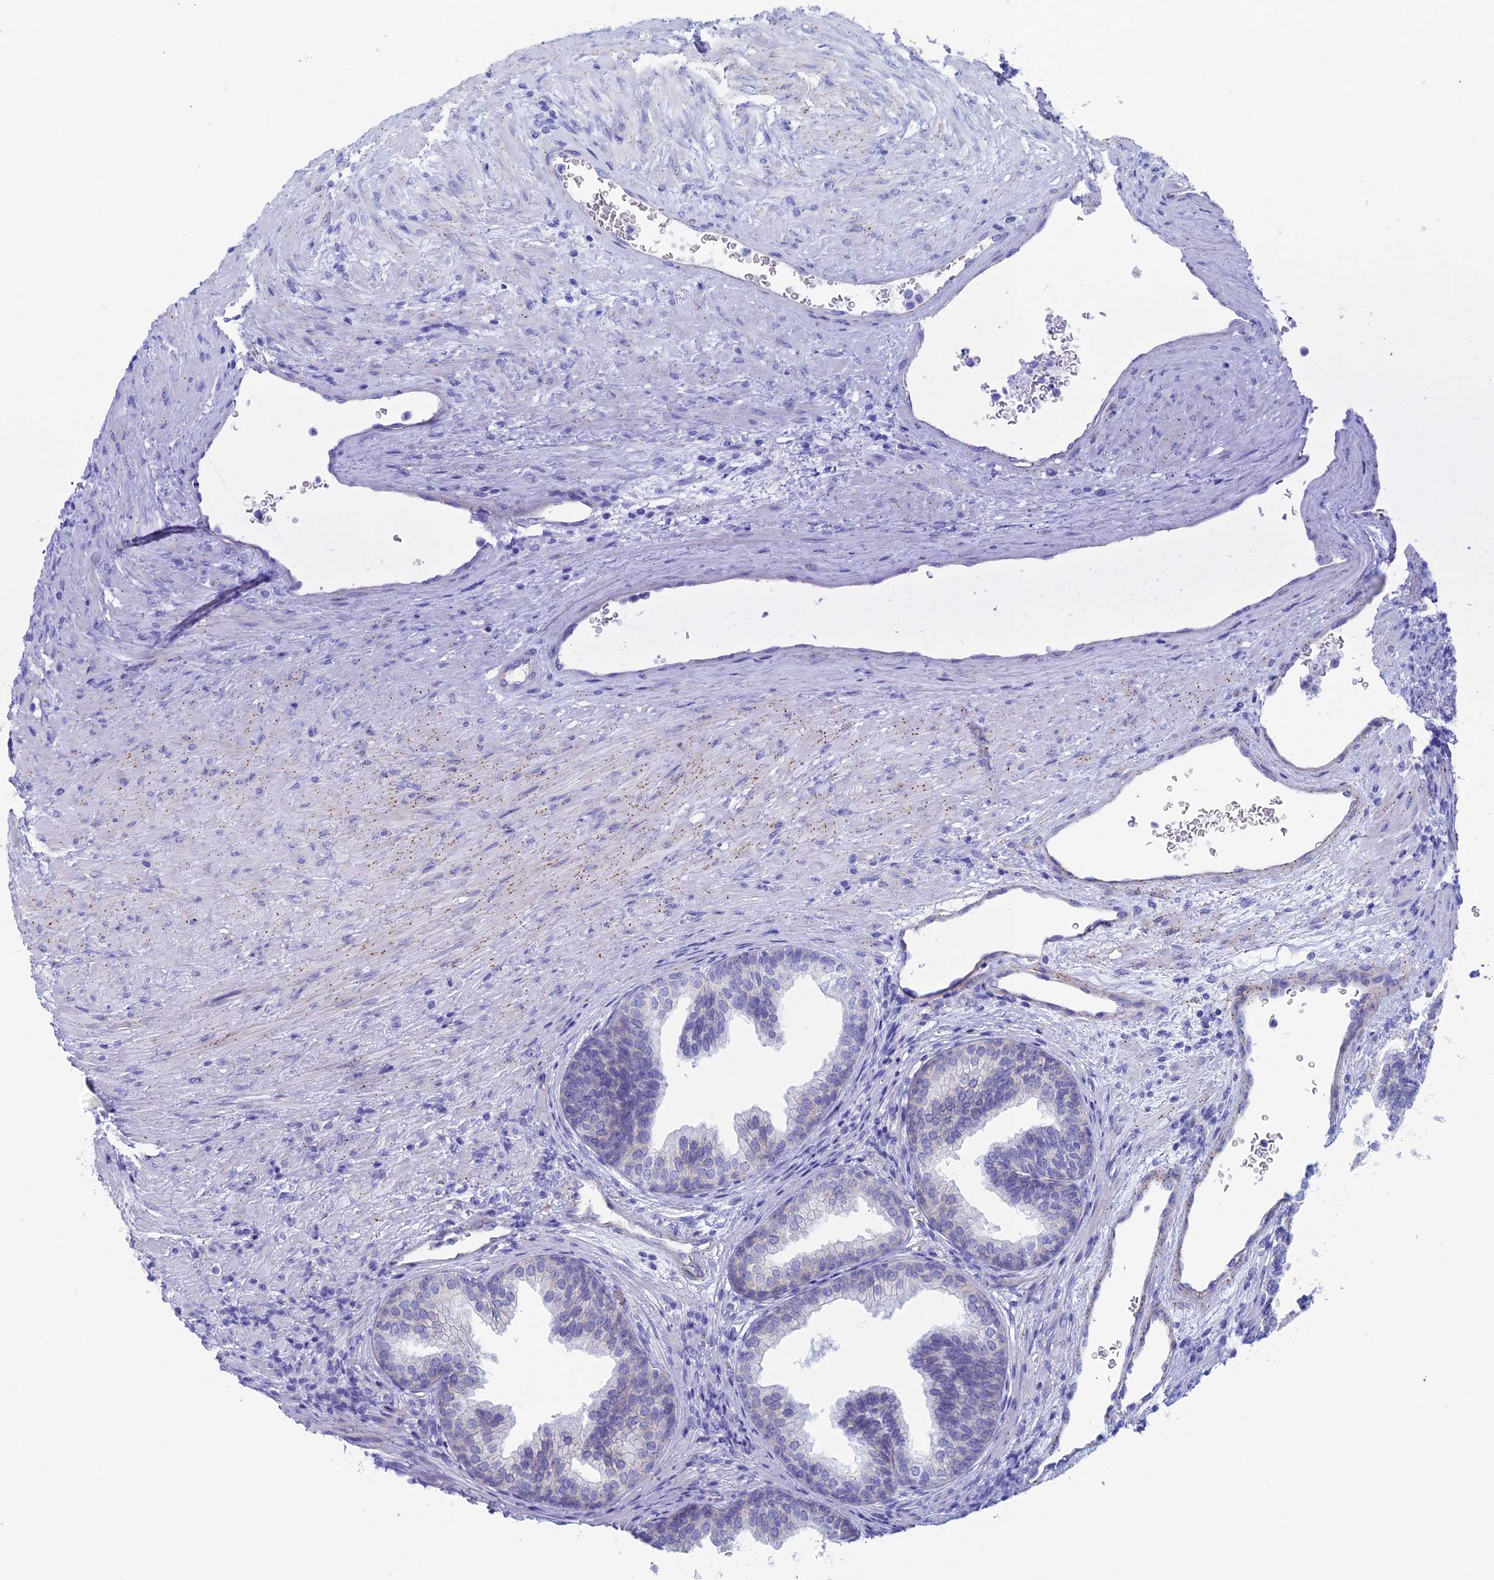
{"staining": {"intensity": "negative", "quantity": "none", "location": "none"}, "tissue": "prostate", "cell_type": "Glandular cells", "image_type": "normal", "snomed": [{"axis": "morphology", "description": "Normal tissue, NOS"}, {"axis": "topography", "description": "Prostate"}], "caption": "An IHC image of benign prostate is shown. There is no staining in glandular cells of prostate.", "gene": "MAGEB6", "patient": {"sex": "male", "age": 76}}